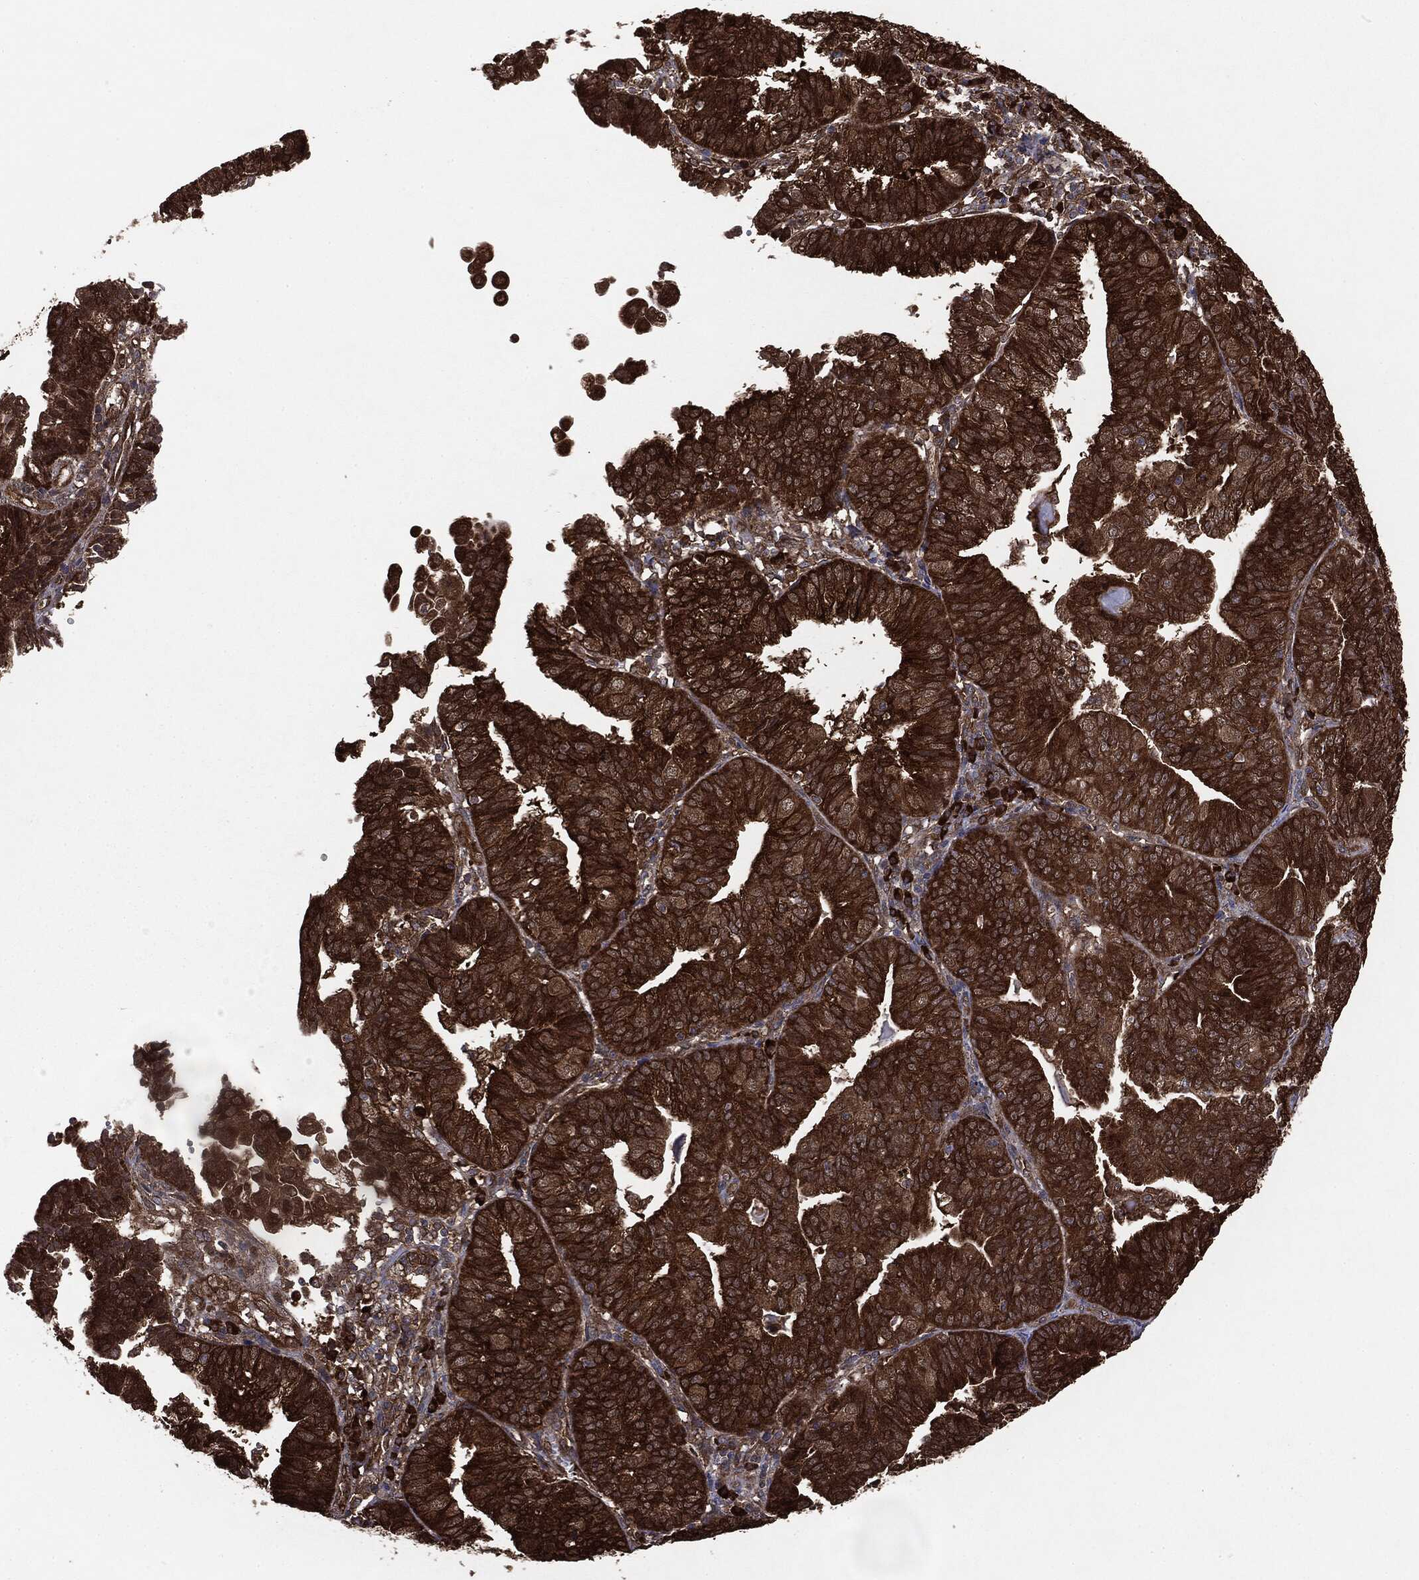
{"staining": {"intensity": "strong", "quantity": ">75%", "location": "cytoplasmic/membranous"}, "tissue": "endometrial cancer", "cell_type": "Tumor cells", "image_type": "cancer", "snomed": [{"axis": "morphology", "description": "Adenocarcinoma, NOS"}, {"axis": "topography", "description": "Endometrium"}], "caption": "Protein staining demonstrates strong cytoplasmic/membranous expression in approximately >75% of tumor cells in endometrial cancer (adenocarcinoma).", "gene": "NME1", "patient": {"sex": "female", "age": 56}}